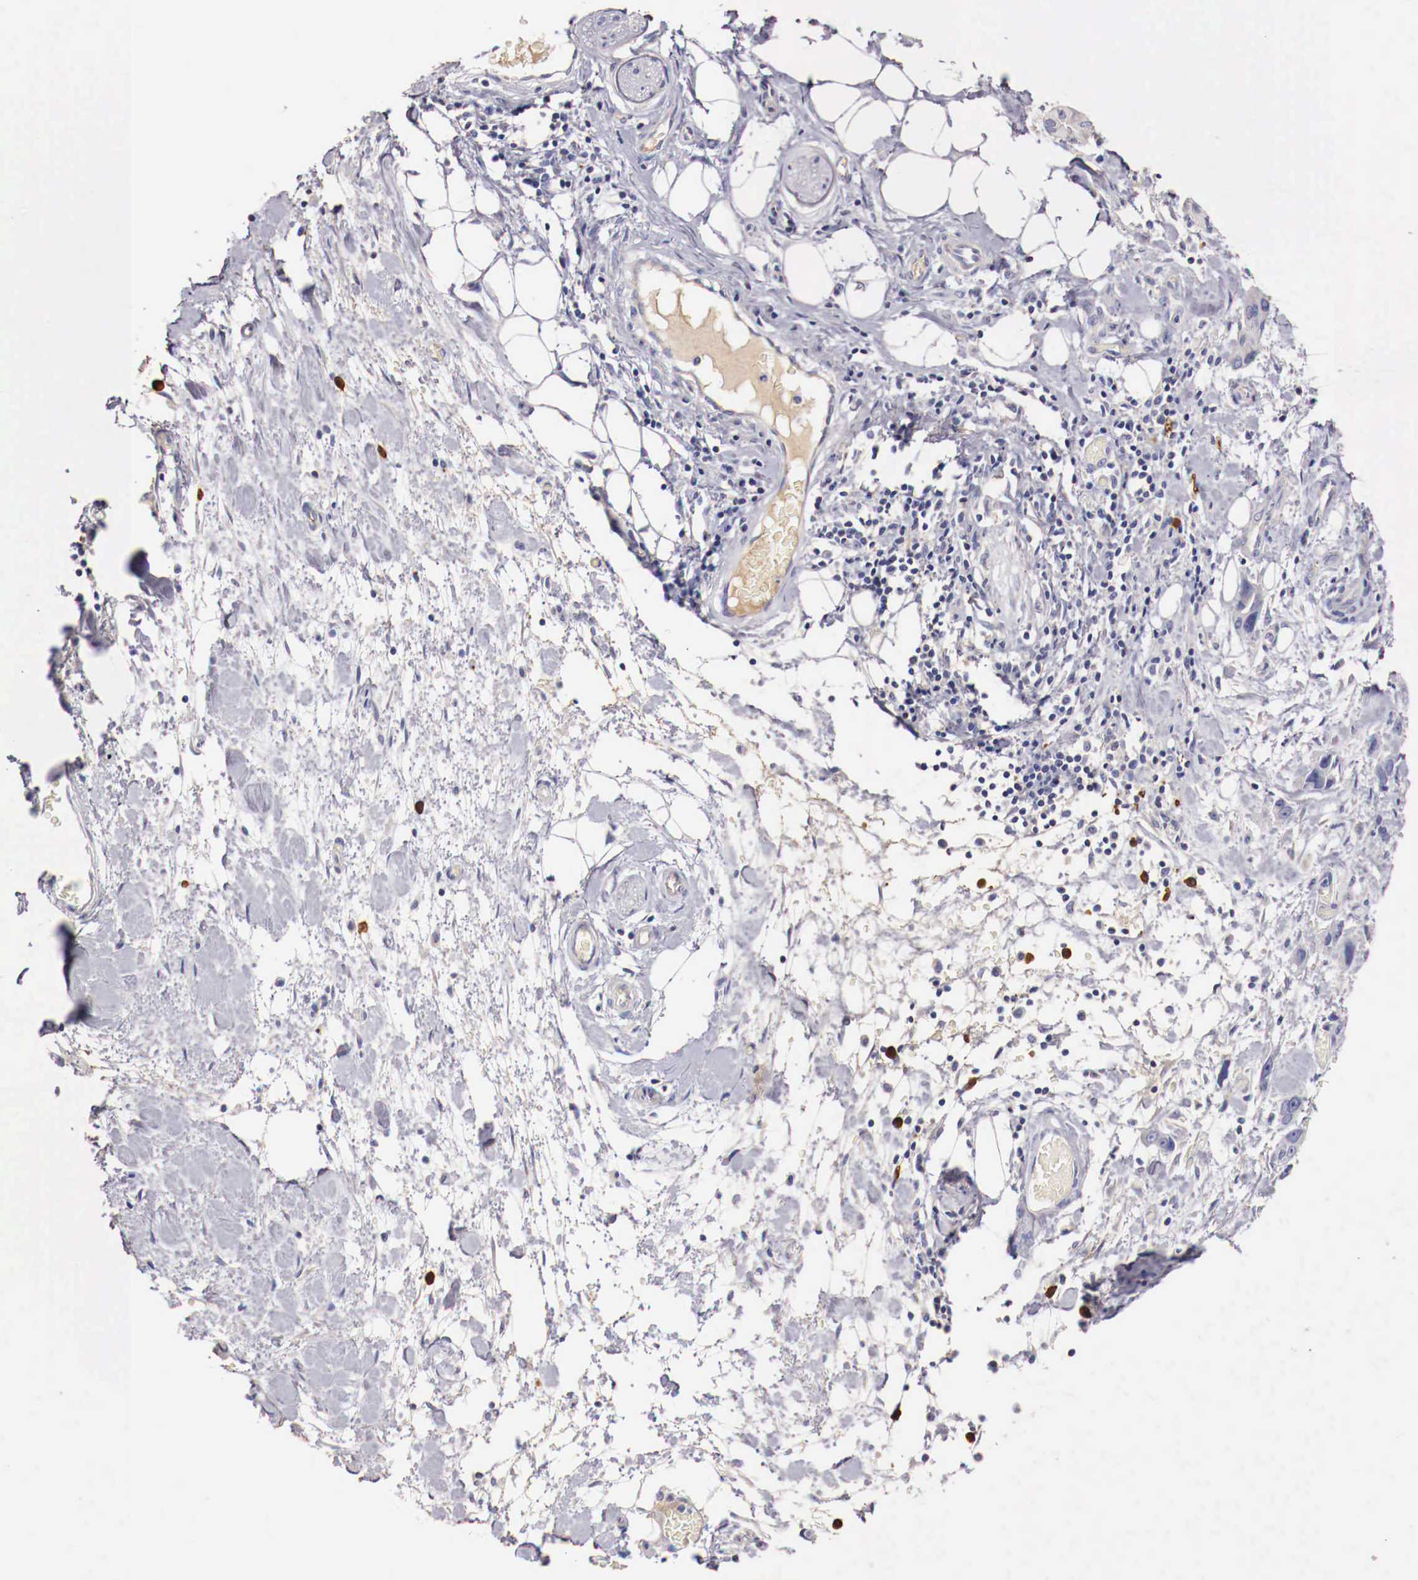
{"staining": {"intensity": "negative", "quantity": "none", "location": "none"}, "tissue": "stomach cancer", "cell_type": "Tumor cells", "image_type": "cancer", "snomed": [{"axis": "morphology", "description": "Adenocarcinoma, NOS"}, {"axis": "topography", "description": "Stomach, upper"}], "caption": "A high-resolution image shows IHC staining of stomach cancer, which reveals no significant positivity in tumor cells.", "gene": "PITPNA", "patient": {"sex": "male", "age": 47}}